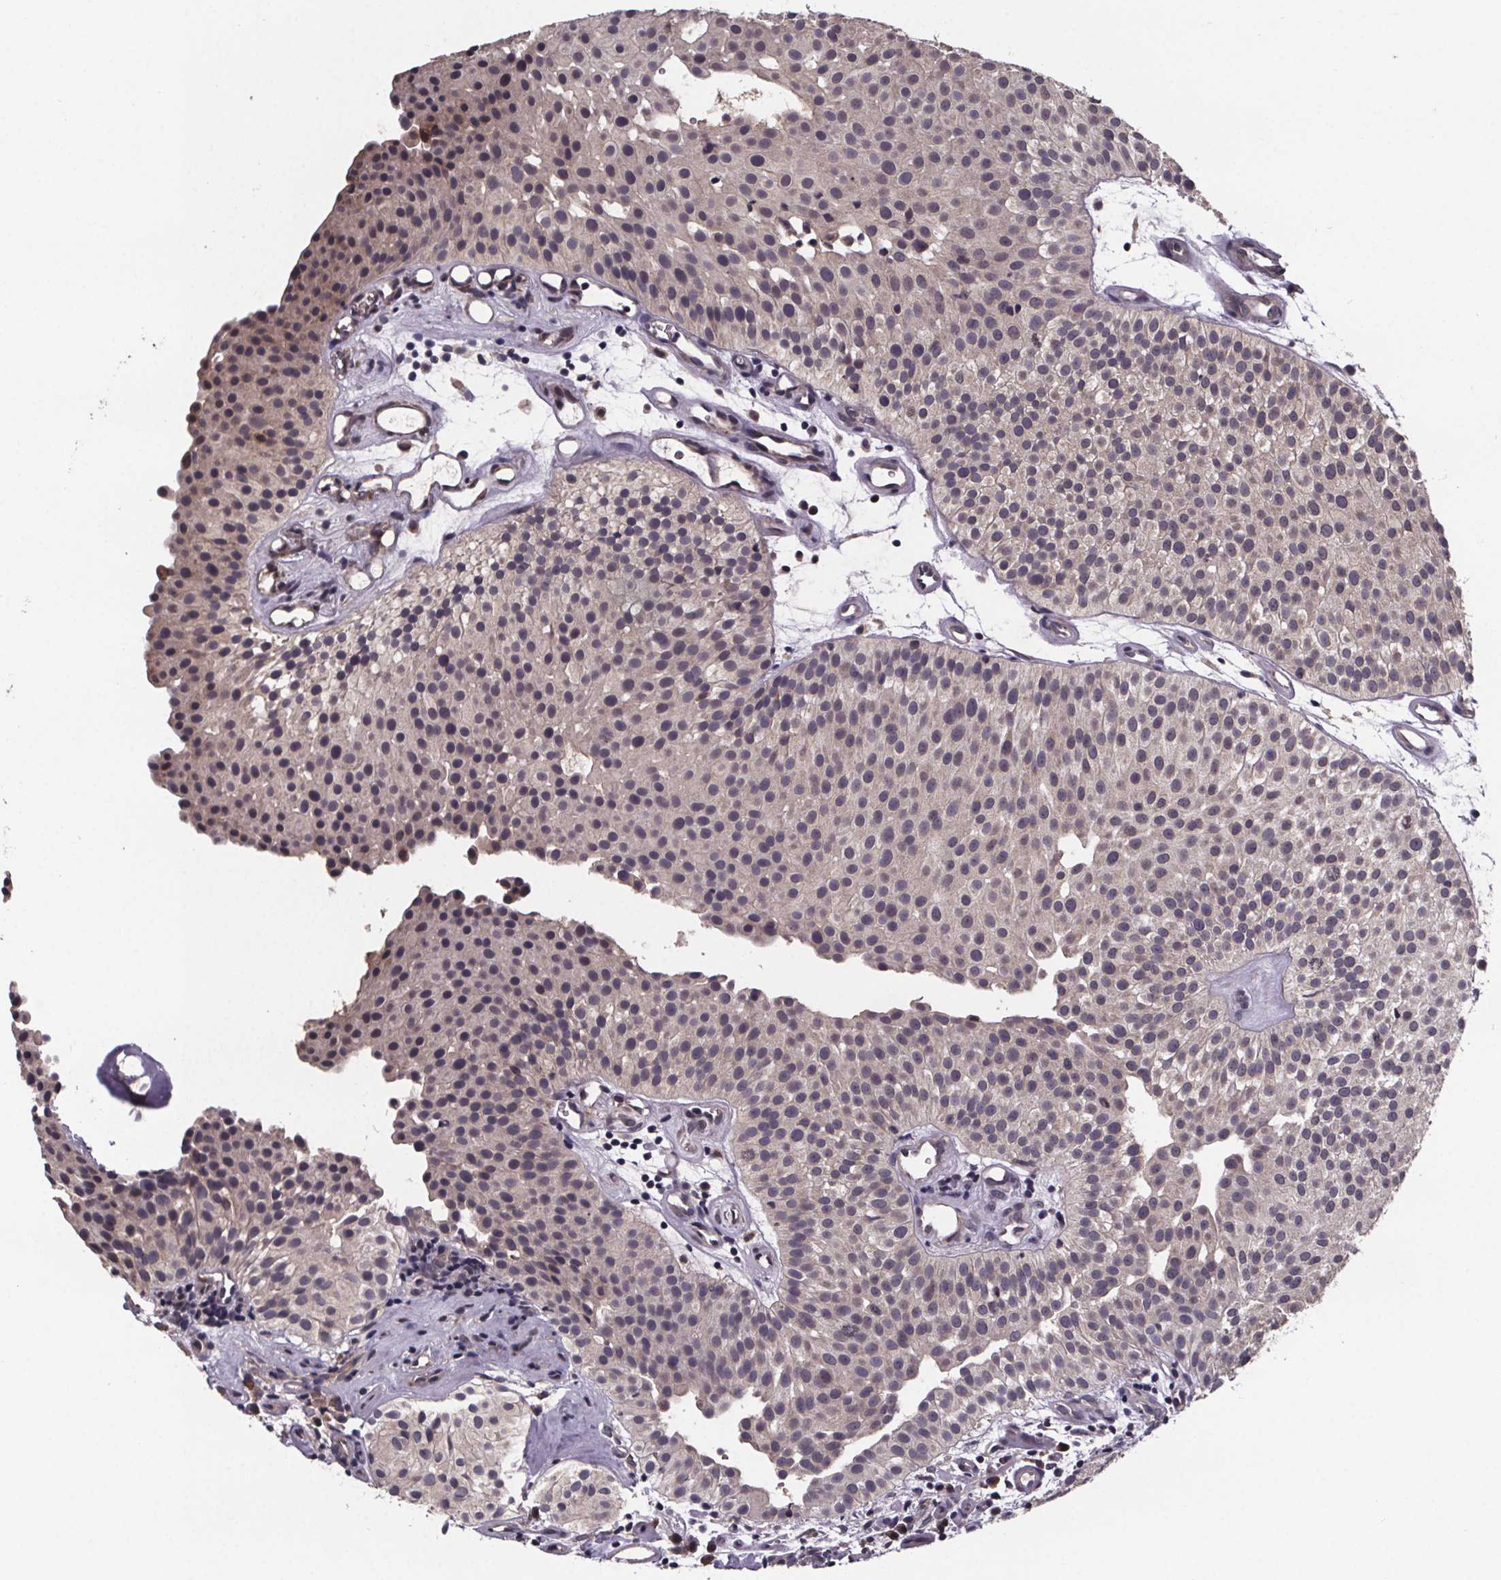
{"staining": {"intensity": "weak", "quantity": ">75%", "location": "cytoplasmic/membranous"}, "tissue": "urothelial cancer", "cell_type": "Tumor cells", "image_type": "cancer", "snomed": [{"axis": "morphology", "description": "Urothelial carcinoma, Low grade"}, {"axis": "topography", "description": "Urinary bladder"}], "caption": "Tumor cells display weak cytoplasmic/membranous staining in approximately >75% of cells in urothelial carcinoma (low-grade). (Brightfield microscopy of DAB IHC at high magnification).", "gene": "SAT1", "patient": {"sex": "female", "age": 87}}